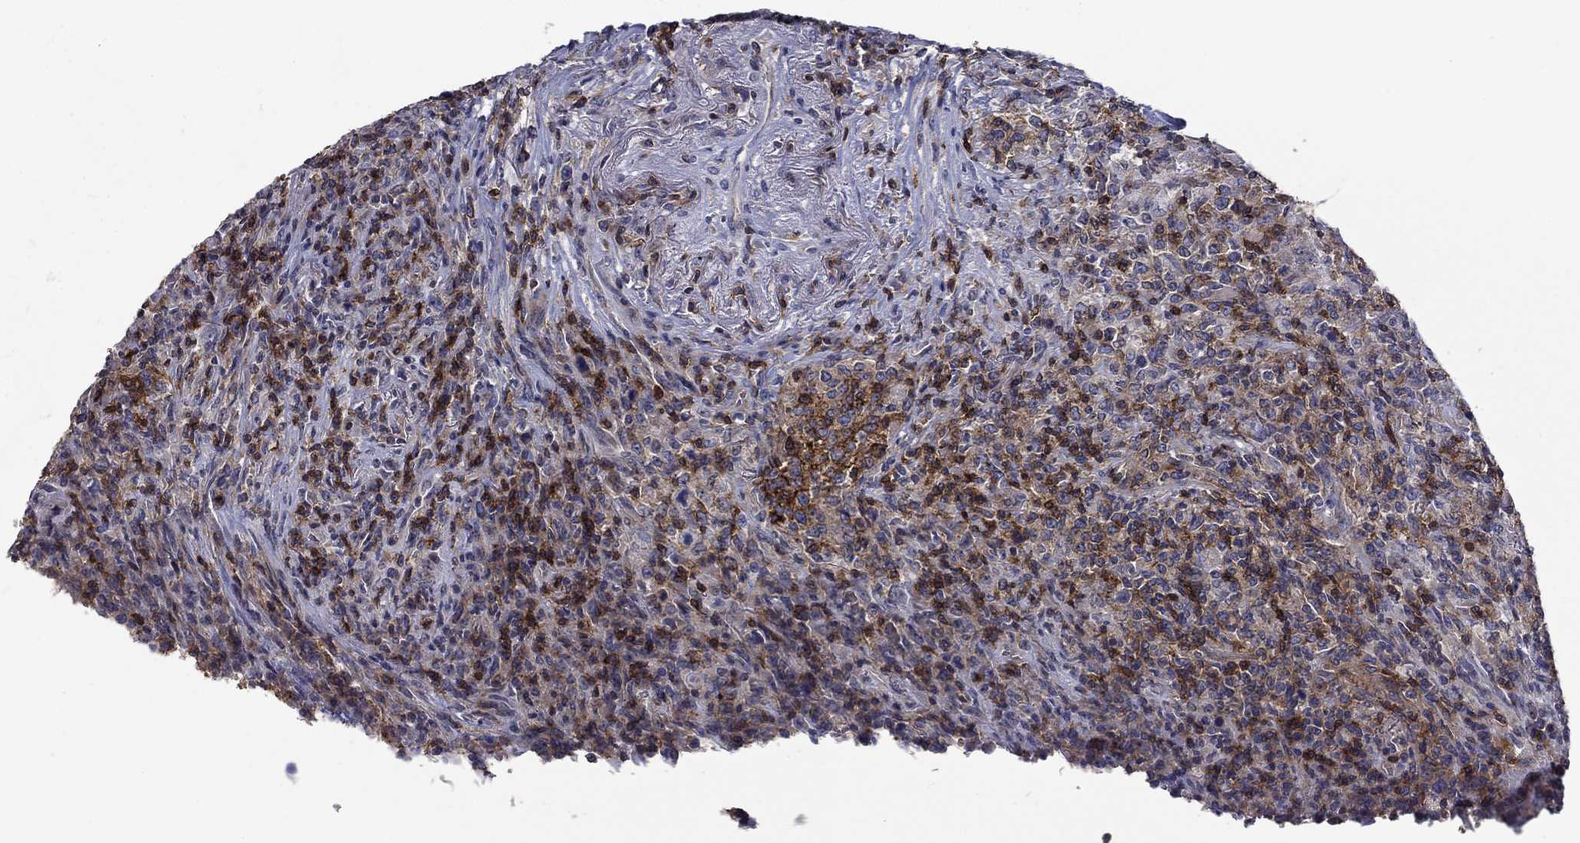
{"staining": {"intensity": "strong", "quantity": "25%-75%", "location": "cytoplasmic/membranous"}, "tissue": "lymphoma", "cell_type": "Tumor cells", "image_type": "cancer", "snomed": [{"axis": "morphology", "description": "Malignant lymphoma, non-Hodgkin's type, High grade"}, {"axis": "topography", "description": "Lung"}], "caption": "Approximately 25%-75% of tumor cells in high-grade malignant lymphoma, non-Hodgkin's type display strong cytoplasmic/membranous protein staining as visualized by brown immunohistochemical staining.", "gene": "SIT1", "patient": {"sex": "male", "age": 79}}